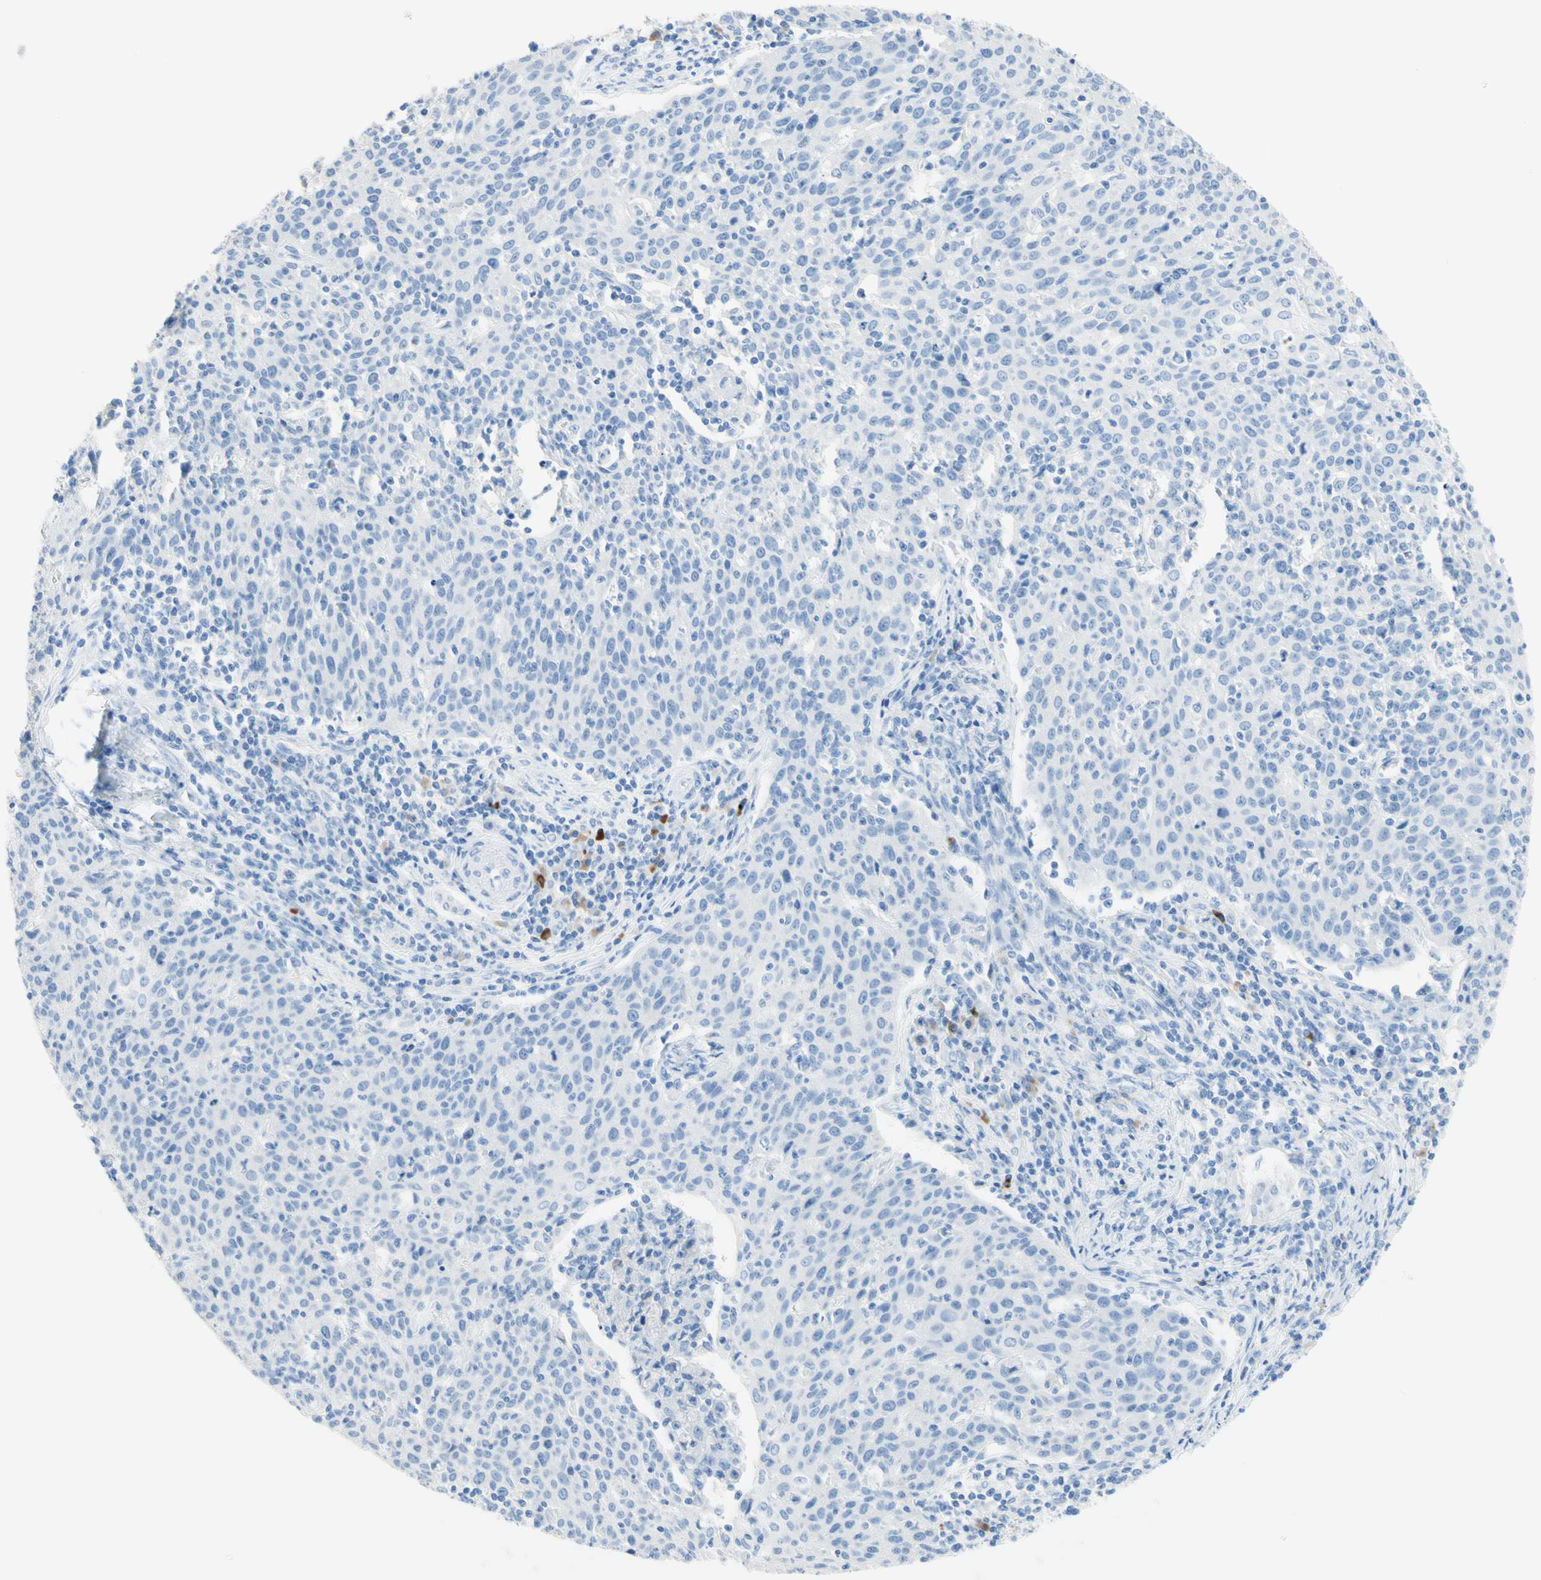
{"staining": {"intensity": "negative", "quantity": "none", "location": "none"}, "tissue": "cervical cancer", "cell_type": "Tumor cells", "image_type": "cancer", "snomed": [{"axis": "morphology", "description": "Squamous cell carcinoma, NOS"}, {"axis": "topography", "description": "Cervix"}], "caption": "Cervical cancer (squamous cell carcinoma) was stained to show a protein in brown. There is no significant expression in tumor cells.", "gene": "IL6ST", "patient": {"sex": "female", "age": 38}}